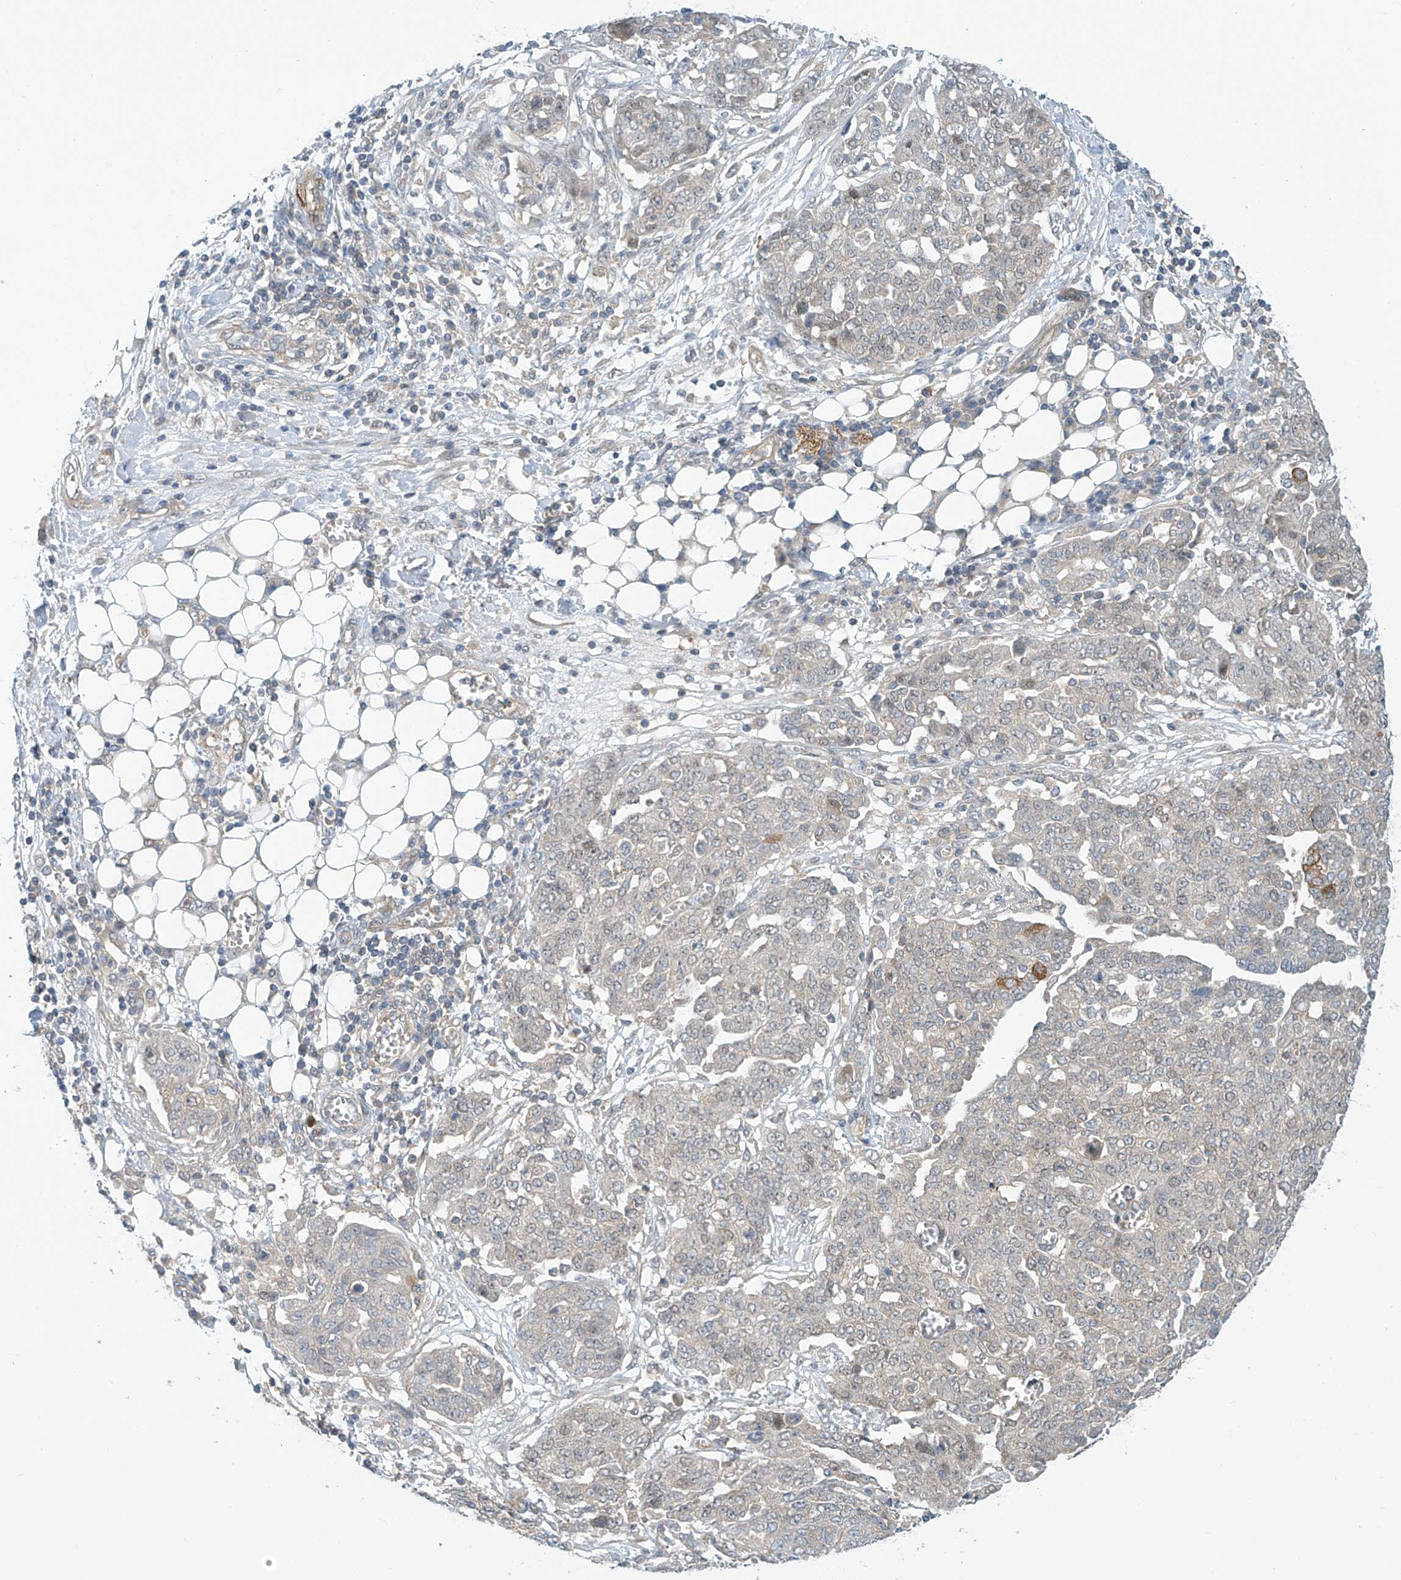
{"staining": {"intensity": "negative", "quantity": "none", "location": "none"}, "tissue": "ovarian cancer", "cell_type": "Tumor cells", "image_type": "cancer", "snomed": [{"axis": "morphology", "description": "Cystadenocarcinoma, serous, NOS"}, {"axis": "topography", "description": "Soft tissue"}, {"axis": "topography", "description": "Ovary"}], "caption": "Serous cystadenocarcinoma (ovarian) was stained to show a protein in brown. There is no significant positivity in tumor cells. (DAB immunohistochemistry visualized using brightfield microscopy, high magnification).", "gene": "FSD1L", "patient": {"sex": "female", "age": 57}}